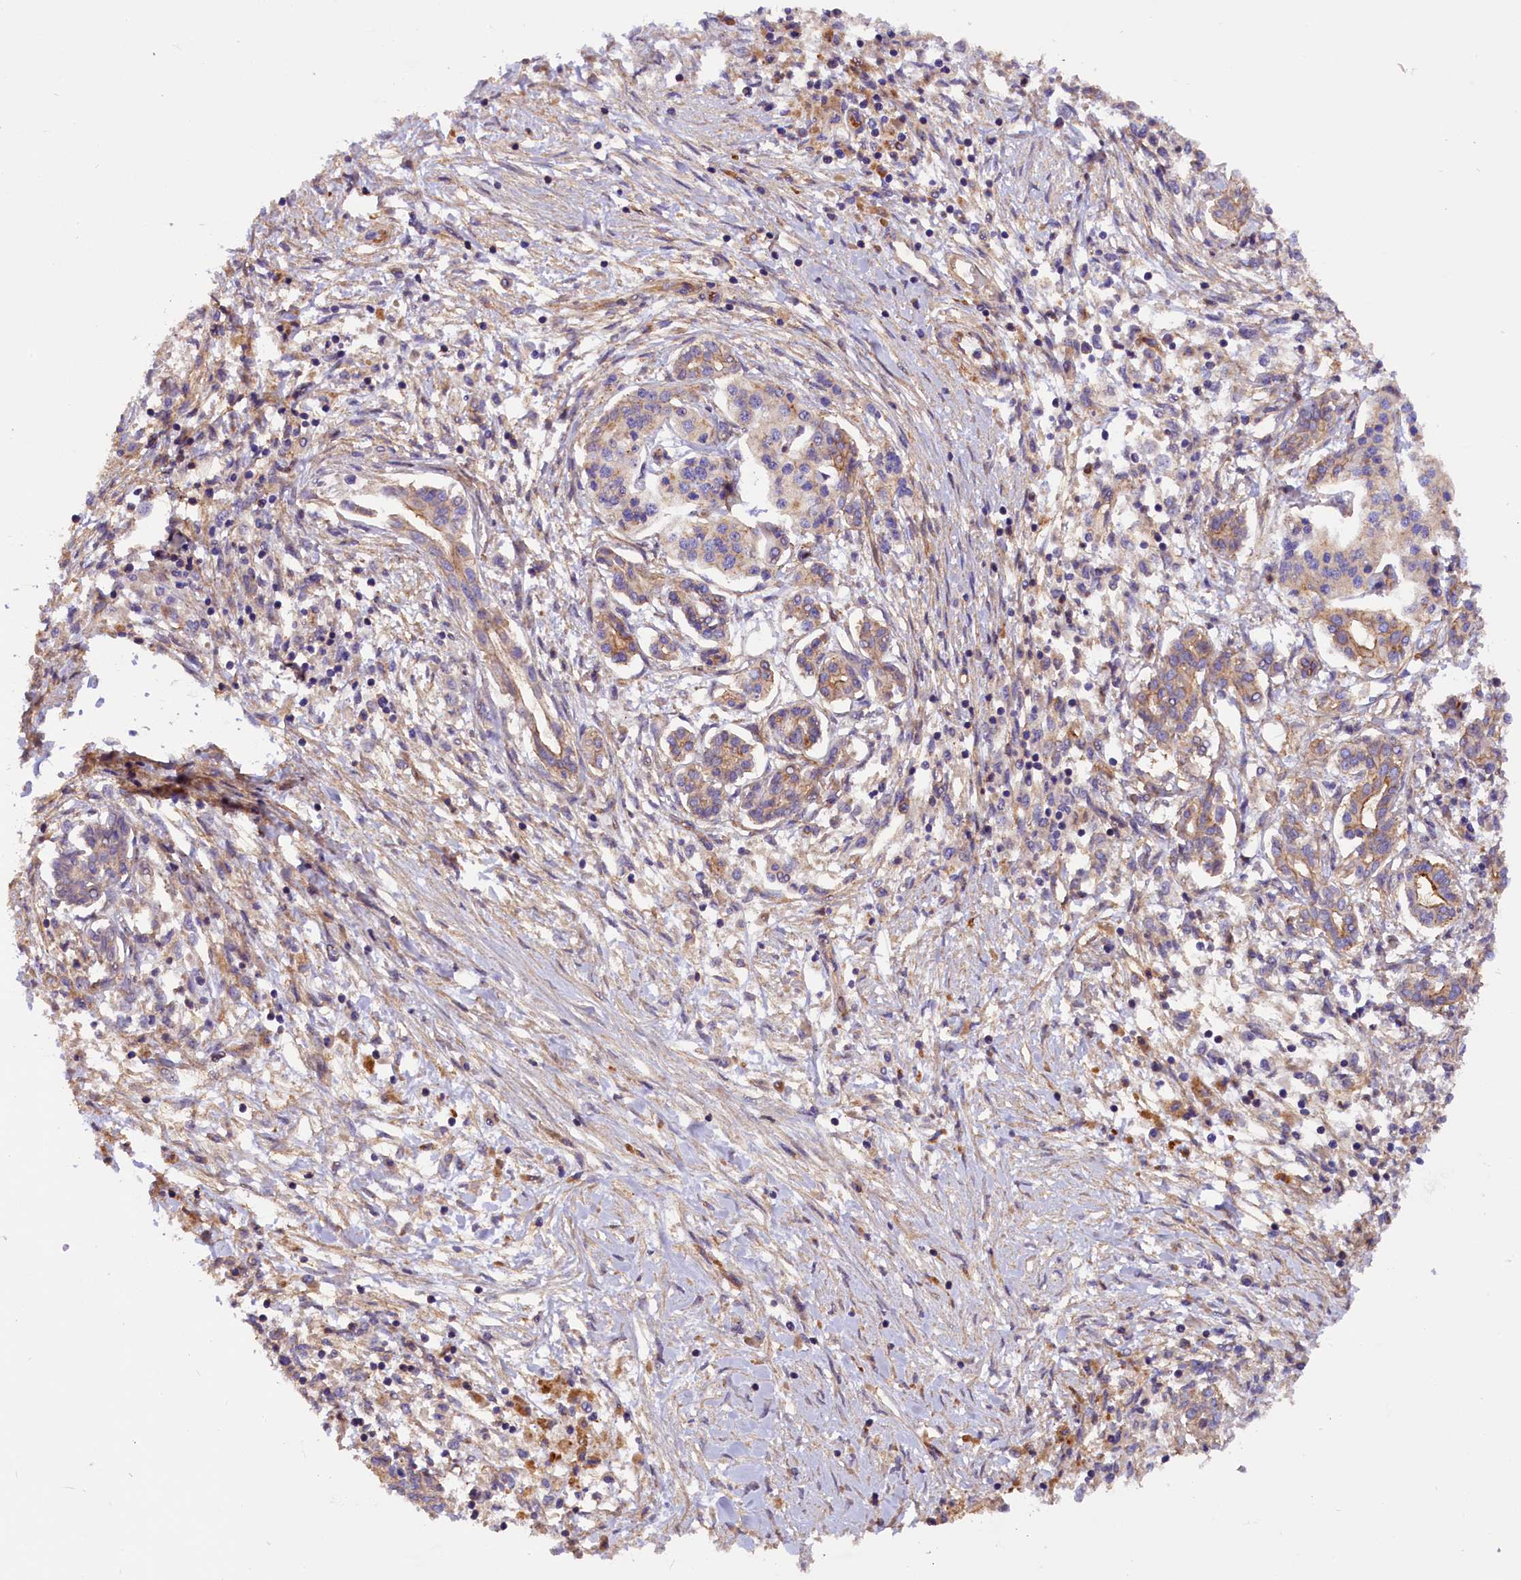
{"staining": {"intensity": "moderate", "quantity": "25%-75%", "location": "cytoplasmic/membranous"}, "tissue": "pancreatic cancer", "cell_type": "Tumor cells", "image_type": "cancer", "snomed": [{"axis": "morphology", "description": "Adenocarcinoma, NOS"}, {"axis": "topography", "description": "Pancreas"}], "caption": "A brown stain labels moderate cytoplasmic/membranous positivity of a protein in pancreatic cancer (adenocarcinoma) tumor cells.", "gene": "ERMARD", "patient": {"sex": "female", "age": 50}}